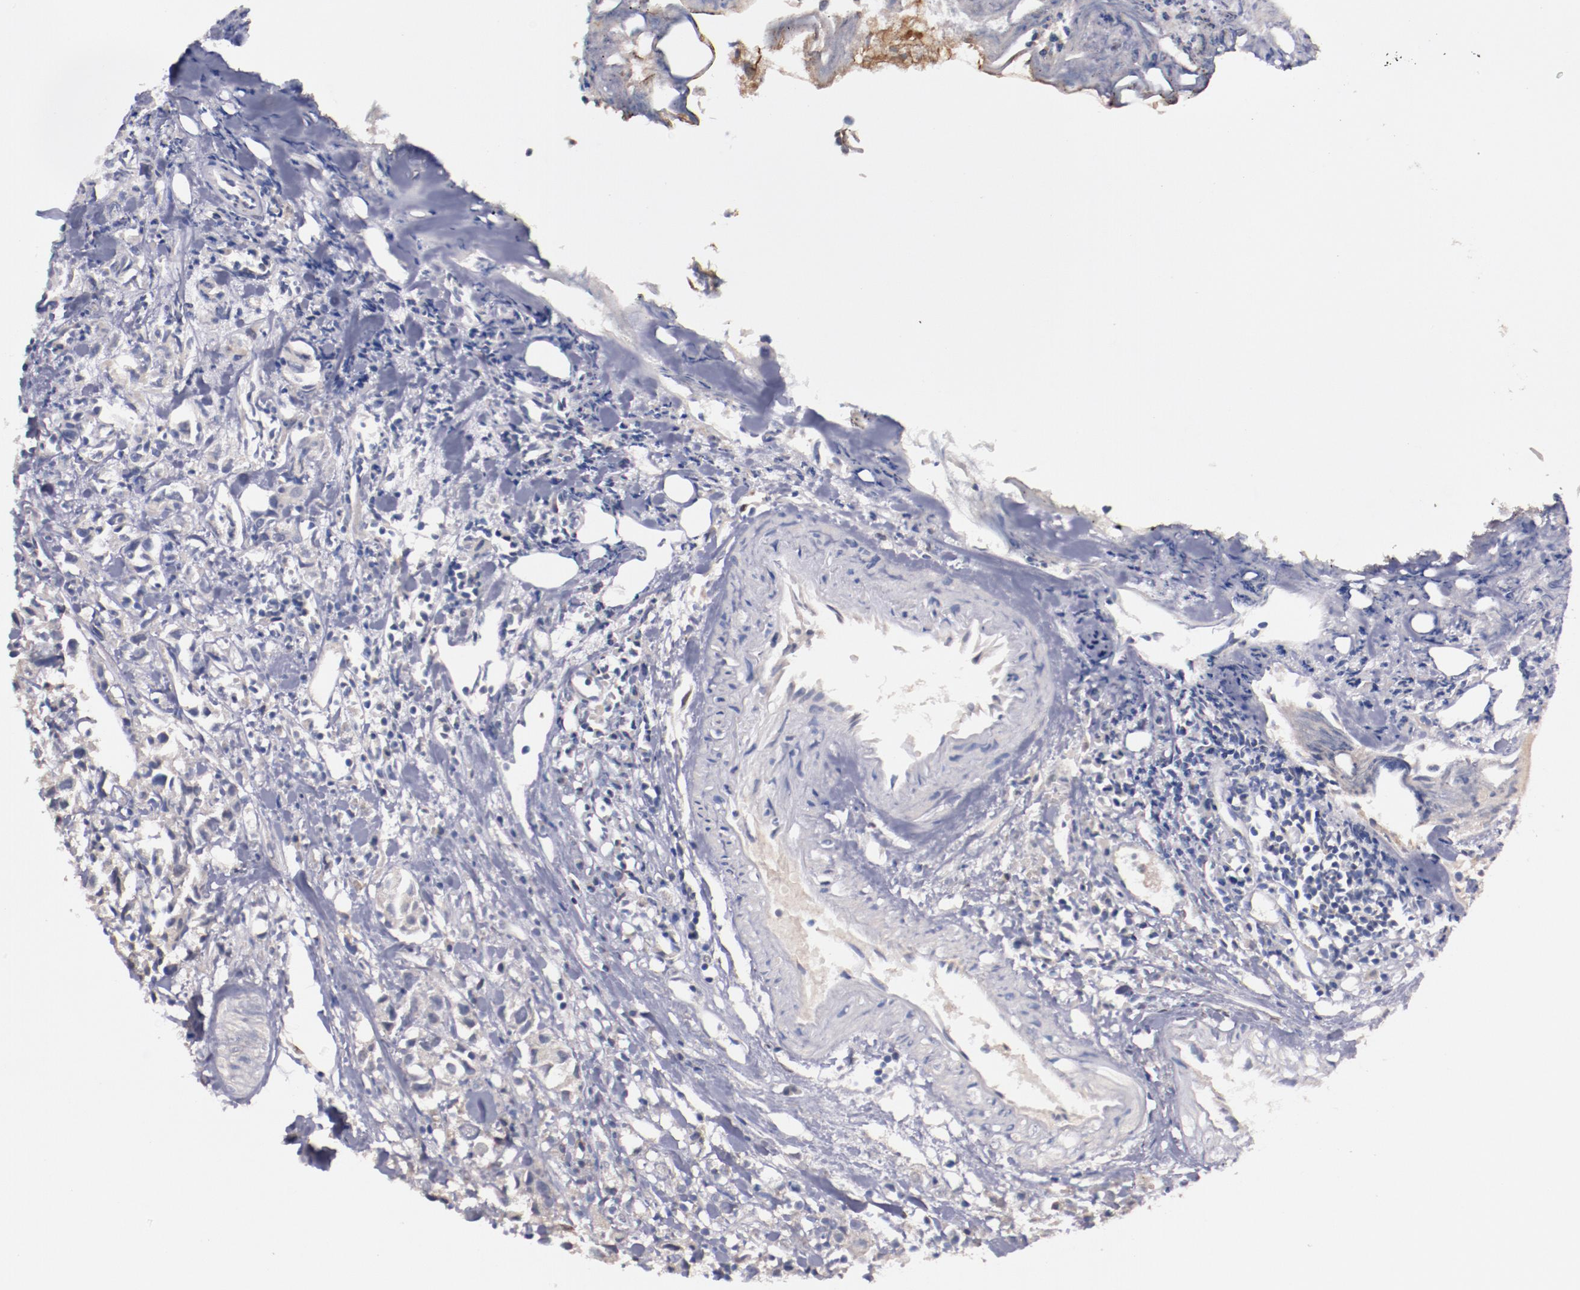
{"staining": {"intensity": "weak", "quantity": "<25%", "location": "cytoplasmic/membranous"}, "tissue": "urothelial cancer", "cell_type": "Tumor cells", "image_type": "cancer", "snomed": [{"axis": "morphology", "description": "Urothelial carcinoma, High grade"}, {"axis": "topography", "description": "Urinary bladder"}], "caption": "Immunohistochemistry histopathology image of neoplastic tissue: human high-grade urothelial carcinoma stained with DAB (3,3'-diaminobenzidine) demonstrates no significant protein positivity in tumor cells.", "gene": "FAM81A", "patient": {"sex": "female", "age": 75}}